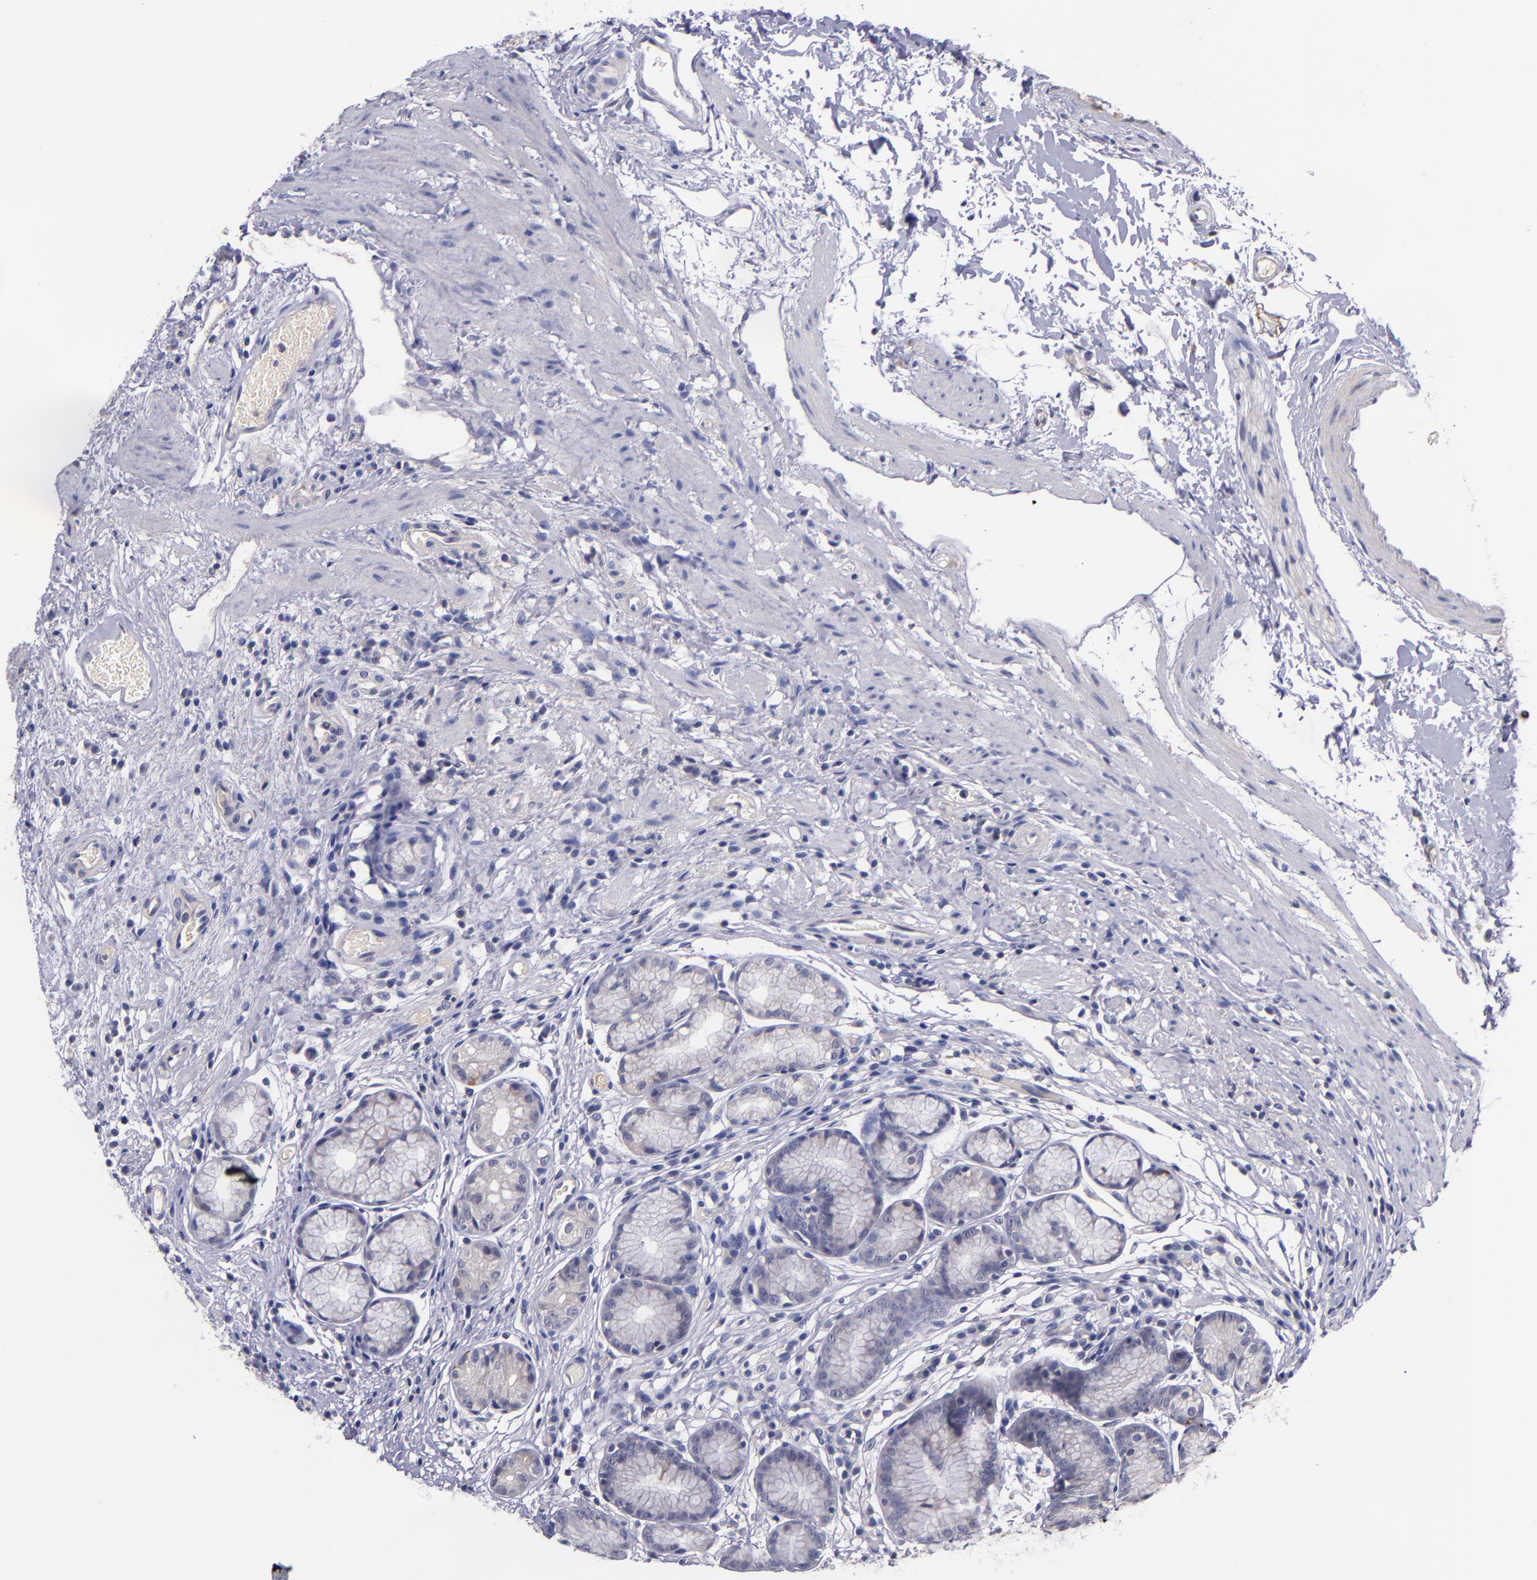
{"staining": {"intensity": "negative", "quantity": "none", "location": "none"}, "tissue": "stomach", "cell_type": "Glandular cells", "image_type": "normal", "snomed": [{"axis": "morphology", "description": "Normal tissue, NOS"}, {"axis": "morphology", "description": "Inflammation, NOS"}, {"axis": "topography", "description": "Stomach, lower"}], "caption": "Protein analysis of unremarkable stomach displays no significant expression in glandular cells. The staining was performed using DAB (3,3'-diaminobenzidine) to visualize the protein expression in brown, while the nuclei were stained in blue with hematoxylin (Magnification: 20x).", "gene": "RBP4", "patient": {"sex": "male", "age": 59}}